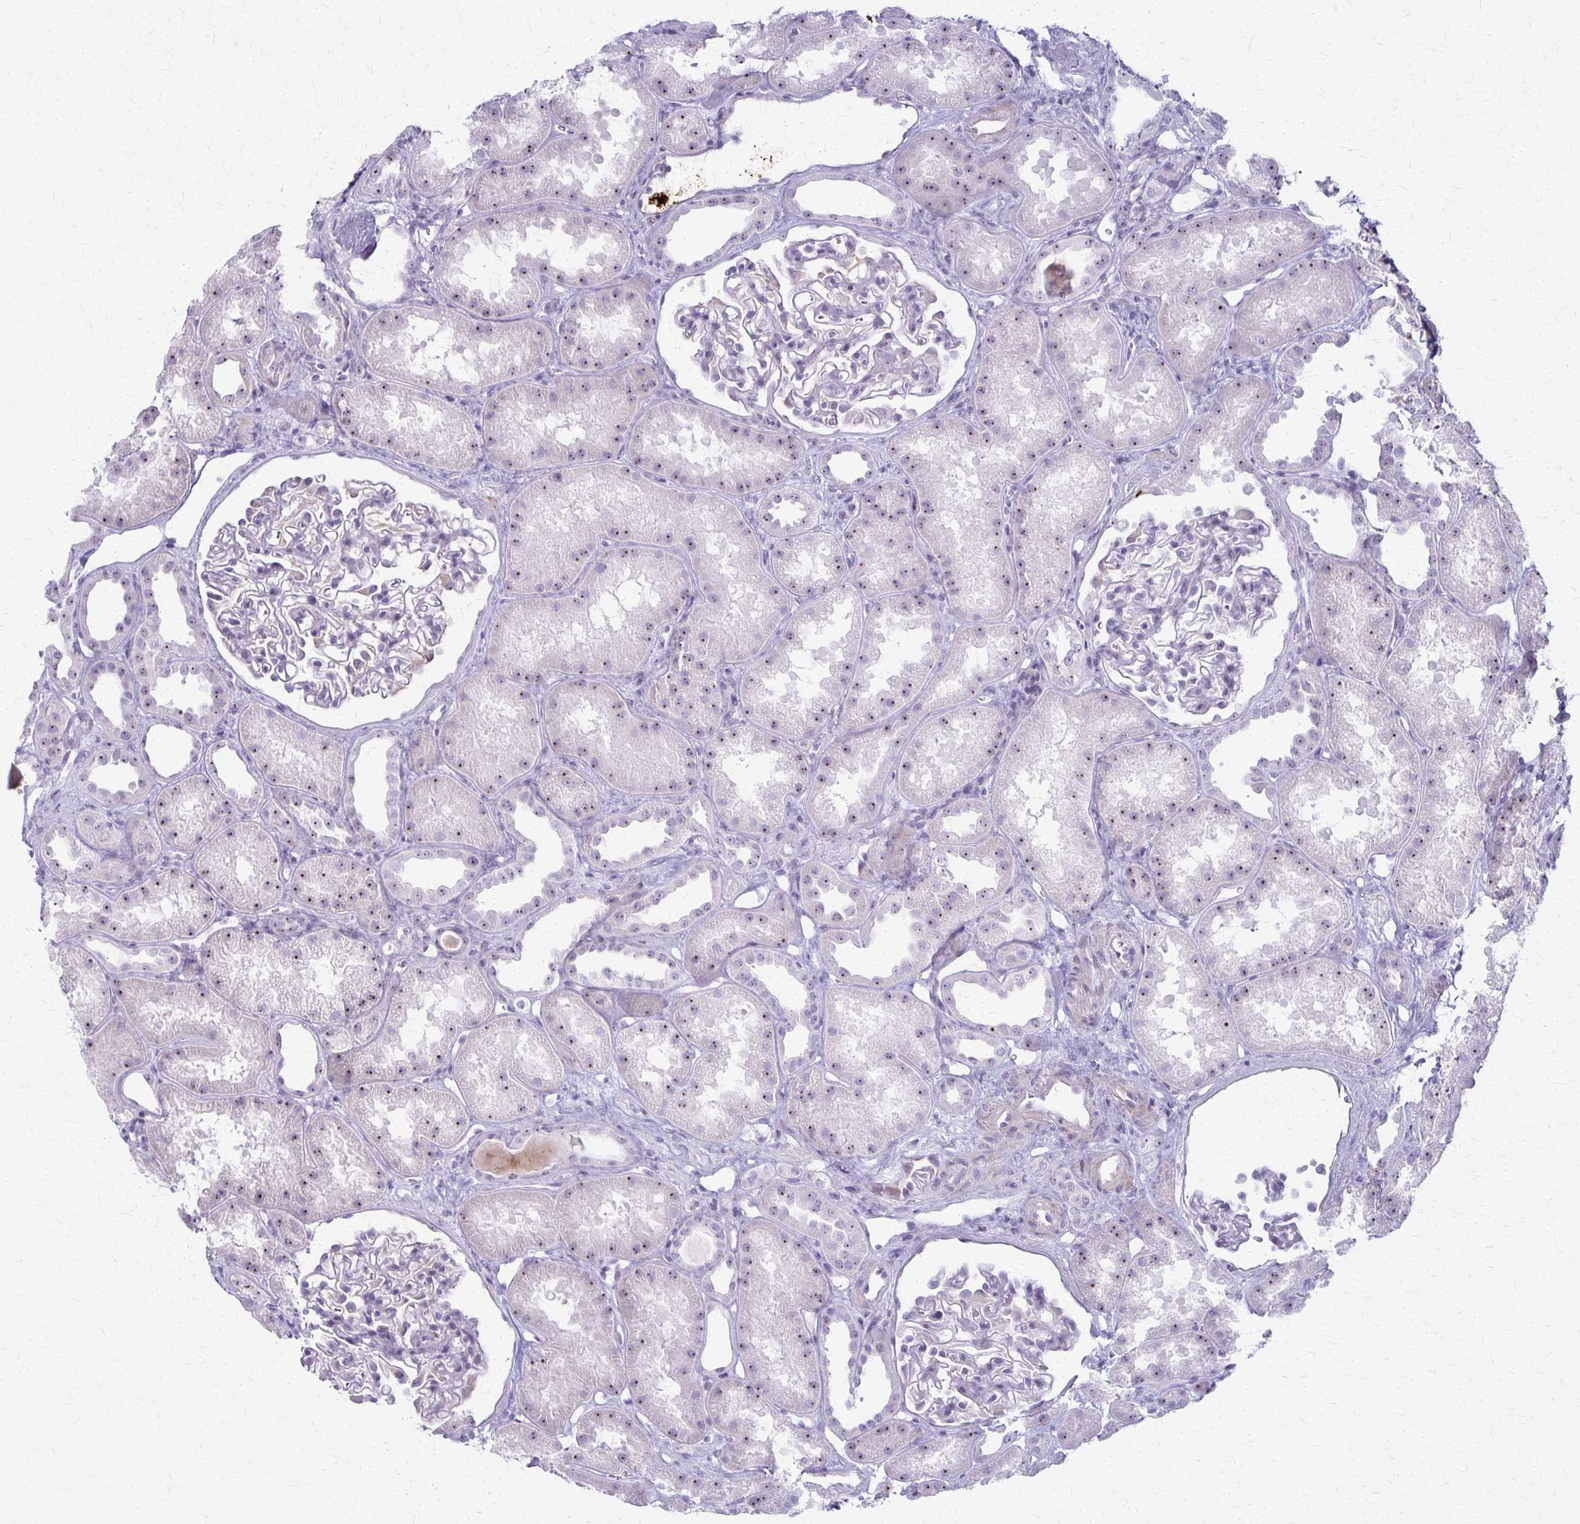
{"staining": {"intensity": "negative", "quantity": "none", "location": "none"}, "tissue": "kidney", "cell_type": "Cells in glomeruli", "image_type": "normal", "snomed": [{"axis": "morphology", "description": "Normal tissue, NOS"}, {"axis": "topography", "description": "Kidney"}], "caption": "Cells in glomeruli show no significant expression in normal kidney. (DAB (3,3'-diaminobenzidine) immunohistochemistry visualized using brightfield microscopy, high magnification).", "gene": "DLK2", "patient": {"sex": "male", "age": 61}}